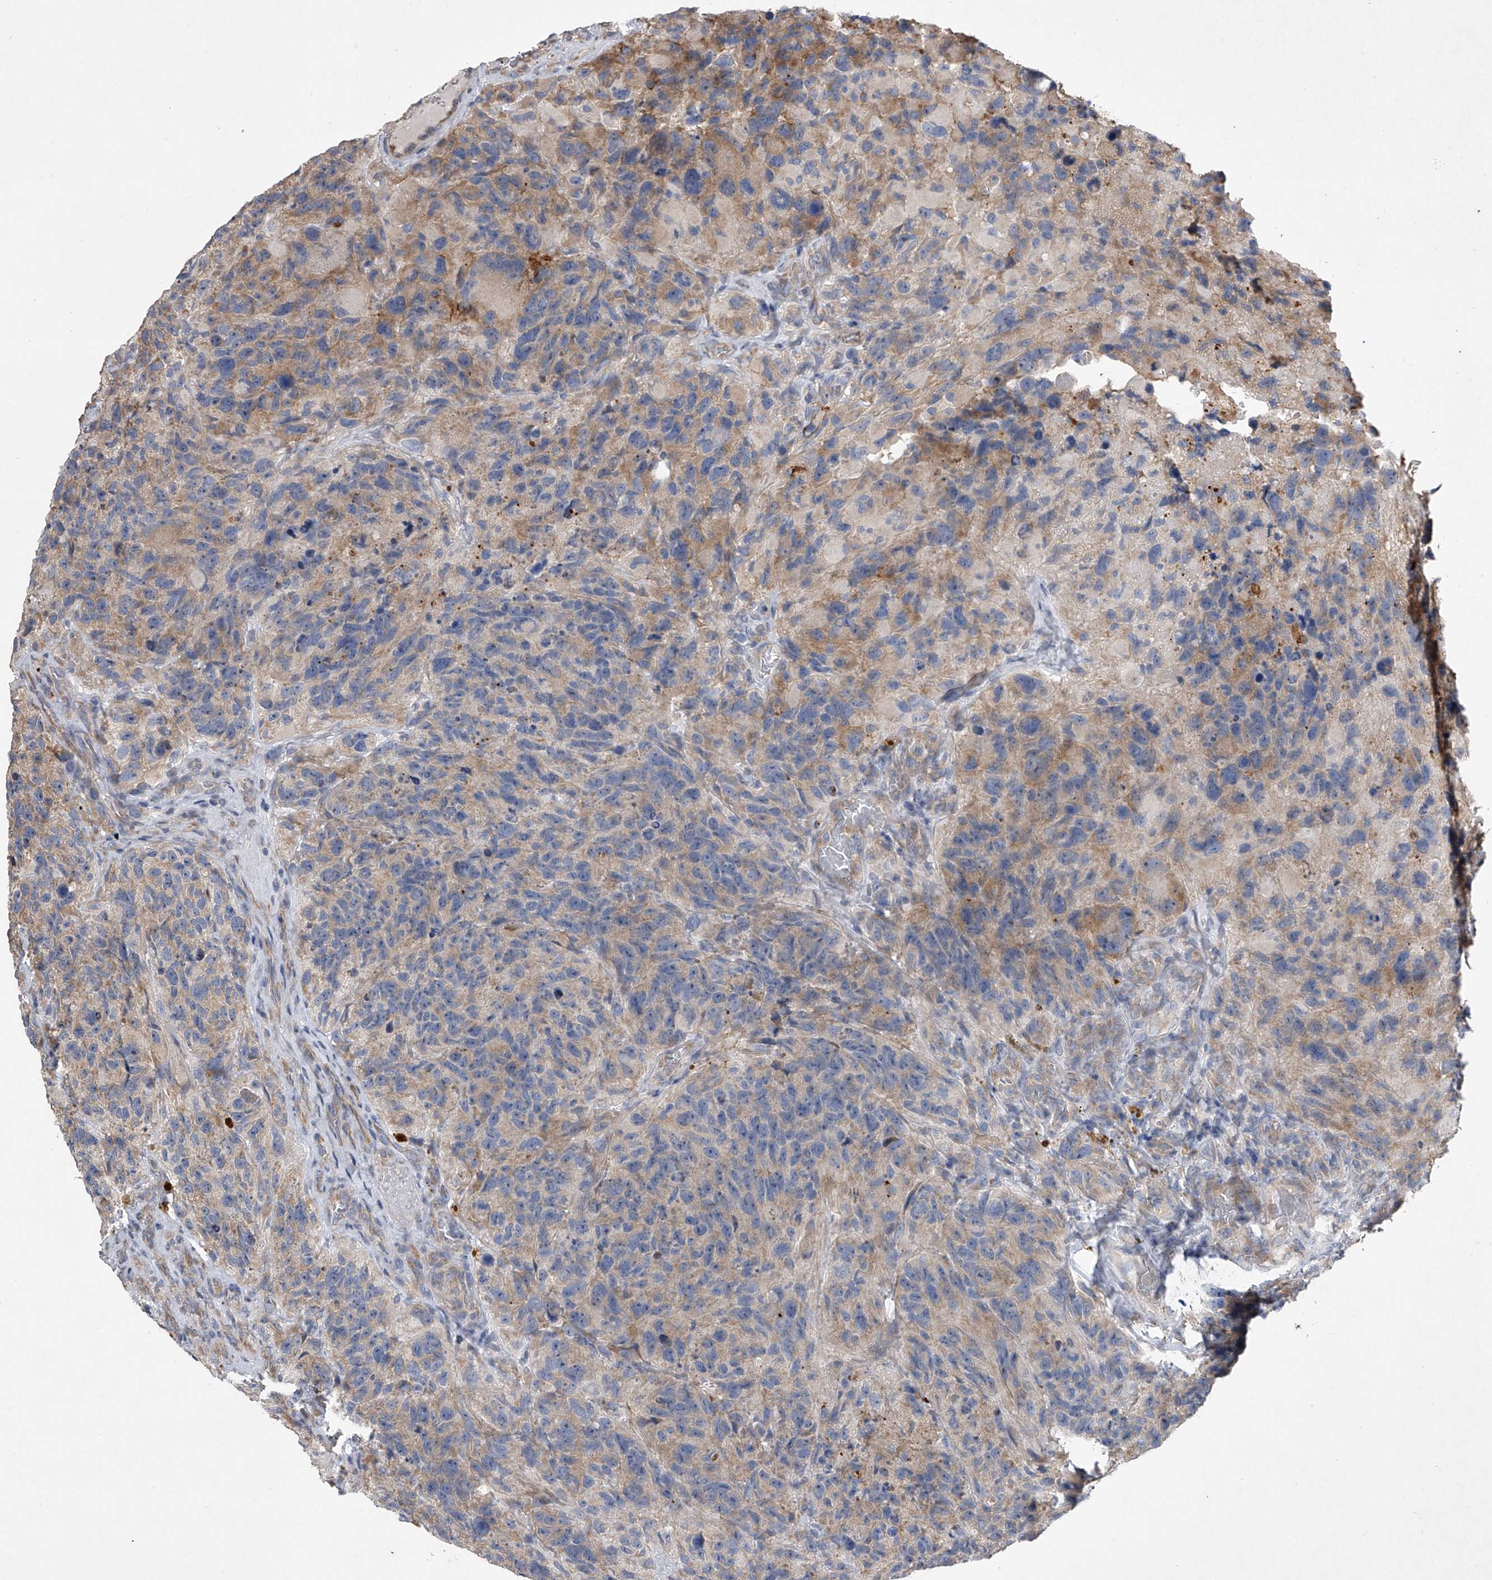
{"staining": {"intensity": "moderate", "quantity": "<25%", "location": "cytoplasmic/membranous"}, "tissue": "glioma", "cell_type": "Tumor cells", "image_type": "cancer", "snomed": [{"axis": "morphology", "description": "Glioma, malignant, High grade"}, {"axis": "topography", "description": "Brain"}], "caption": "This photomicrograph displays immunohistochemistry (IHC) staining of malignant glioma (high-grade), with low moderate cytoplasmic/membranous expression in about <25% of tumor cells.", "gene": "DOCK9", "patient": {"sex": "male", "age": 69}}